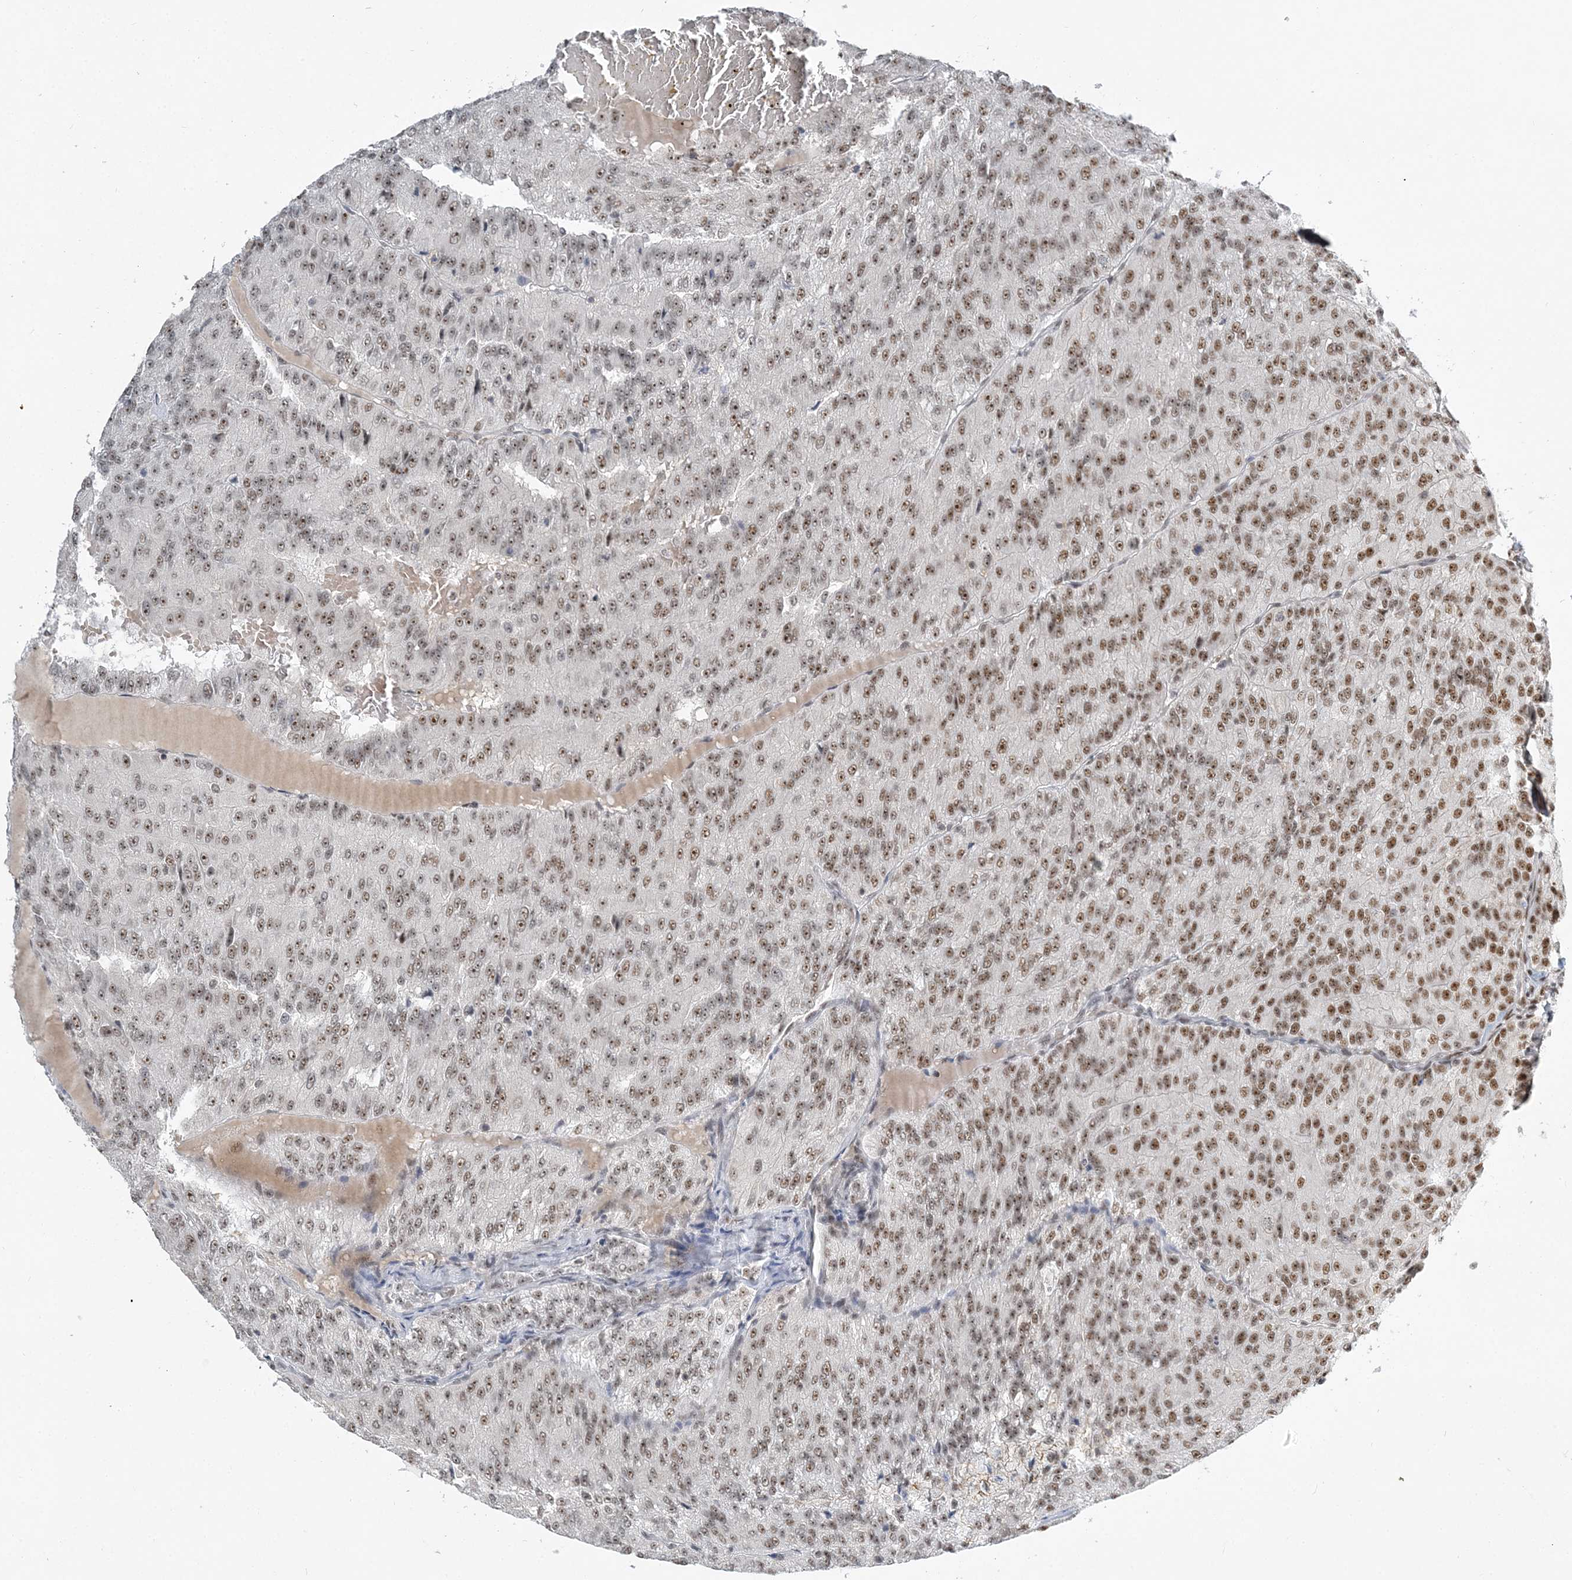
{"staining": {"intensity": "moderate", "quantity": ">75%", "location": "nuclear"}, "tissue": "renal cancer", "cell_type": "Tumor cells", "image_type": "cancer", "snomed": [{"axis": "morphology", "description": "Adenocarcinoma, NOS"}, {"axis": "topography", "description": "Kidney"}], "caption": "Immunohistochemistry histopathology image of renal cancer (adenocarcinoma) stained for a protein (brown), which demonstrates medium levels of moderate nuclear positivity in about >75% of tumor cells.", "gene": "PLRG1", "patient": {"sex": "female", "age": 63}}